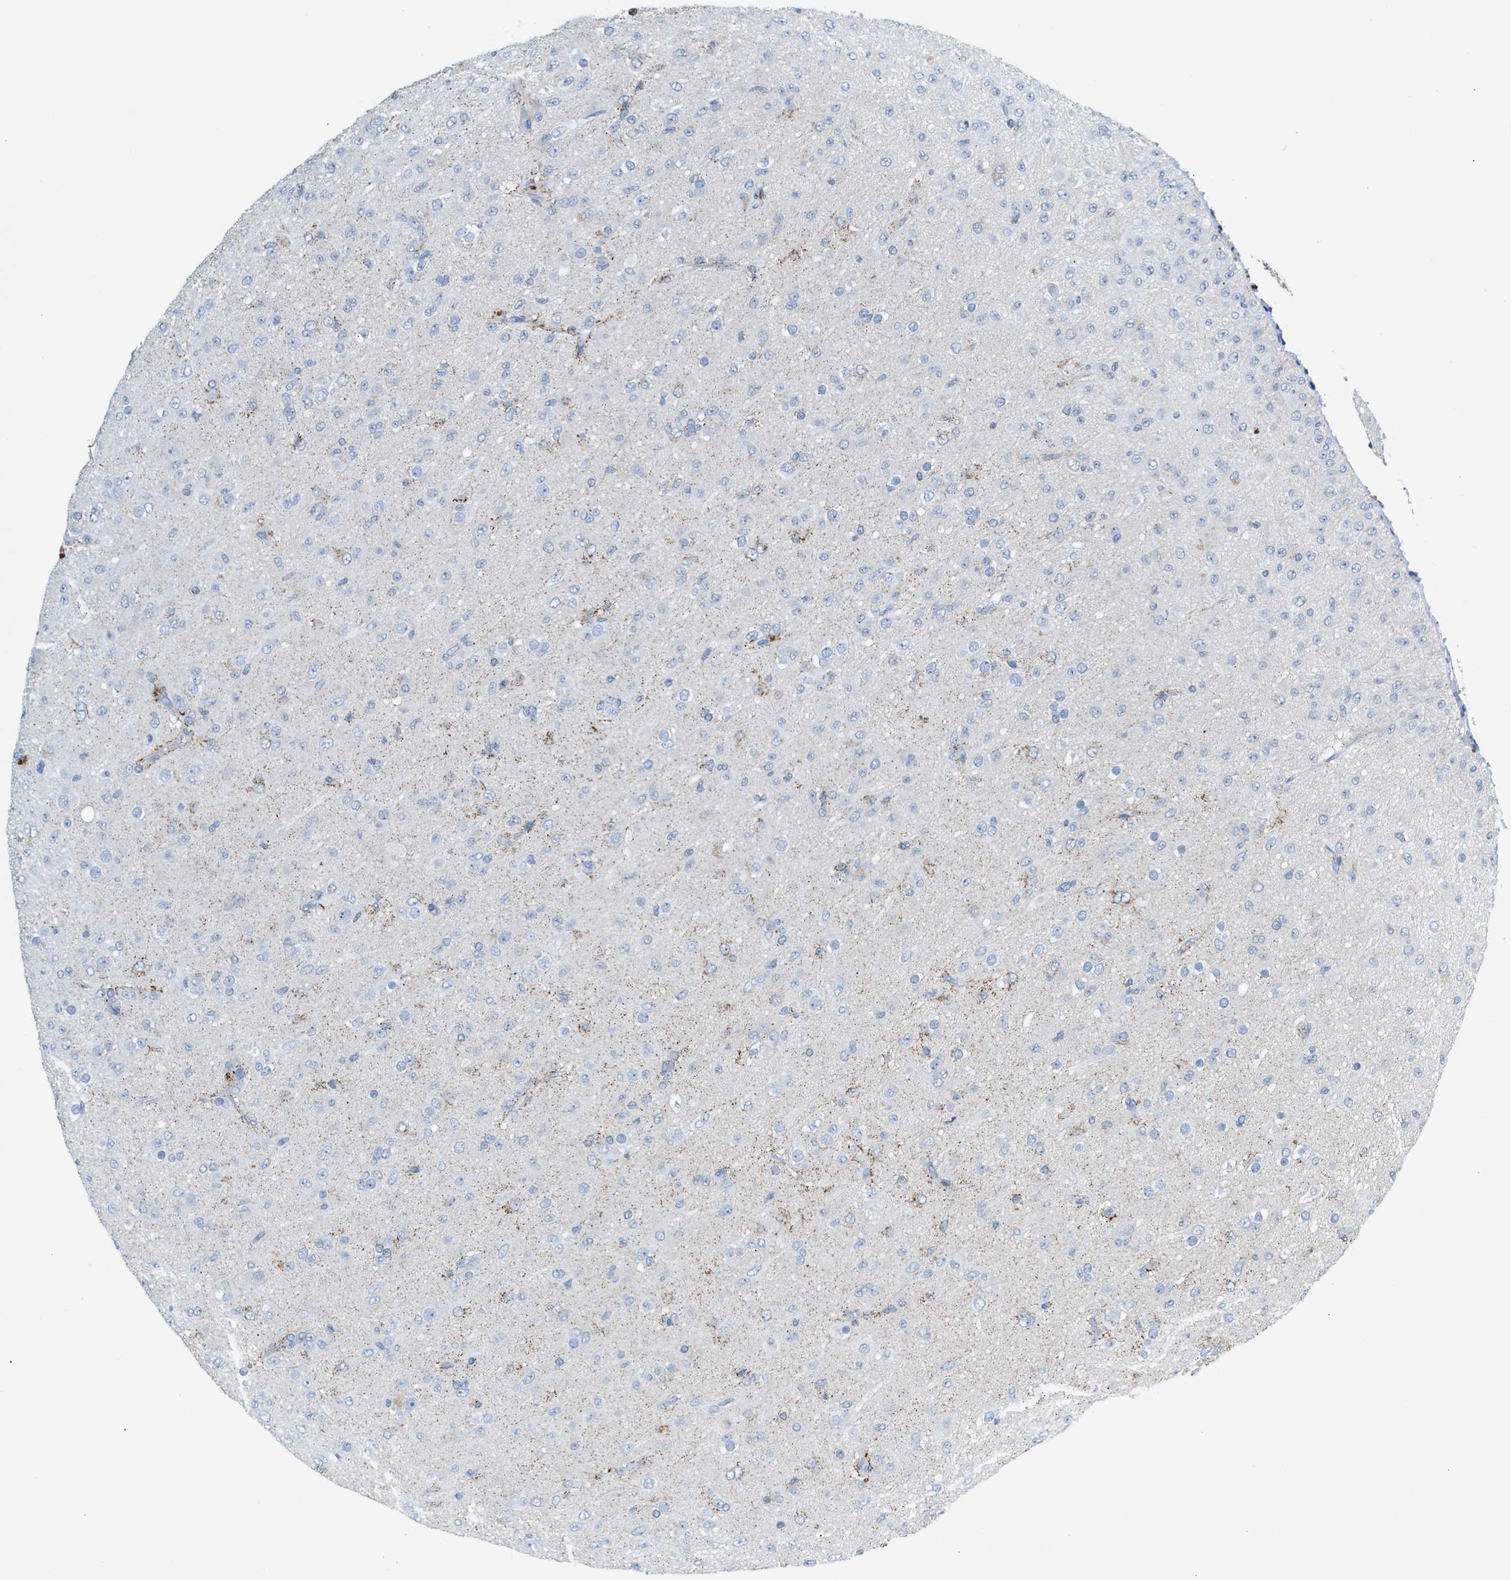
{"staining": {"intensity": "negative", "quantity": "none", "location": "none"}, "tissue": "glioma", "cell_type": "Tumor cells", "image_type": "cancer", "snomed": [{"axis": "morphology", "description": "Glioma, malignant, Low grade"}, {"axis": "topography", "description": "Brain"}], "caption": "Immunohistochemical staining of malignant glioma (low-grade) demonstrates no significant expression in tumor cells. The staining was performed using DAB (3,3'-diaminobenzidine) to visualize the protein expression in brown, while the nuclei were stained in blue with hematoxylin (Magnification: 20x).", "gene": "PPM1D", "patient": {"sex": "male", "age": 65}}